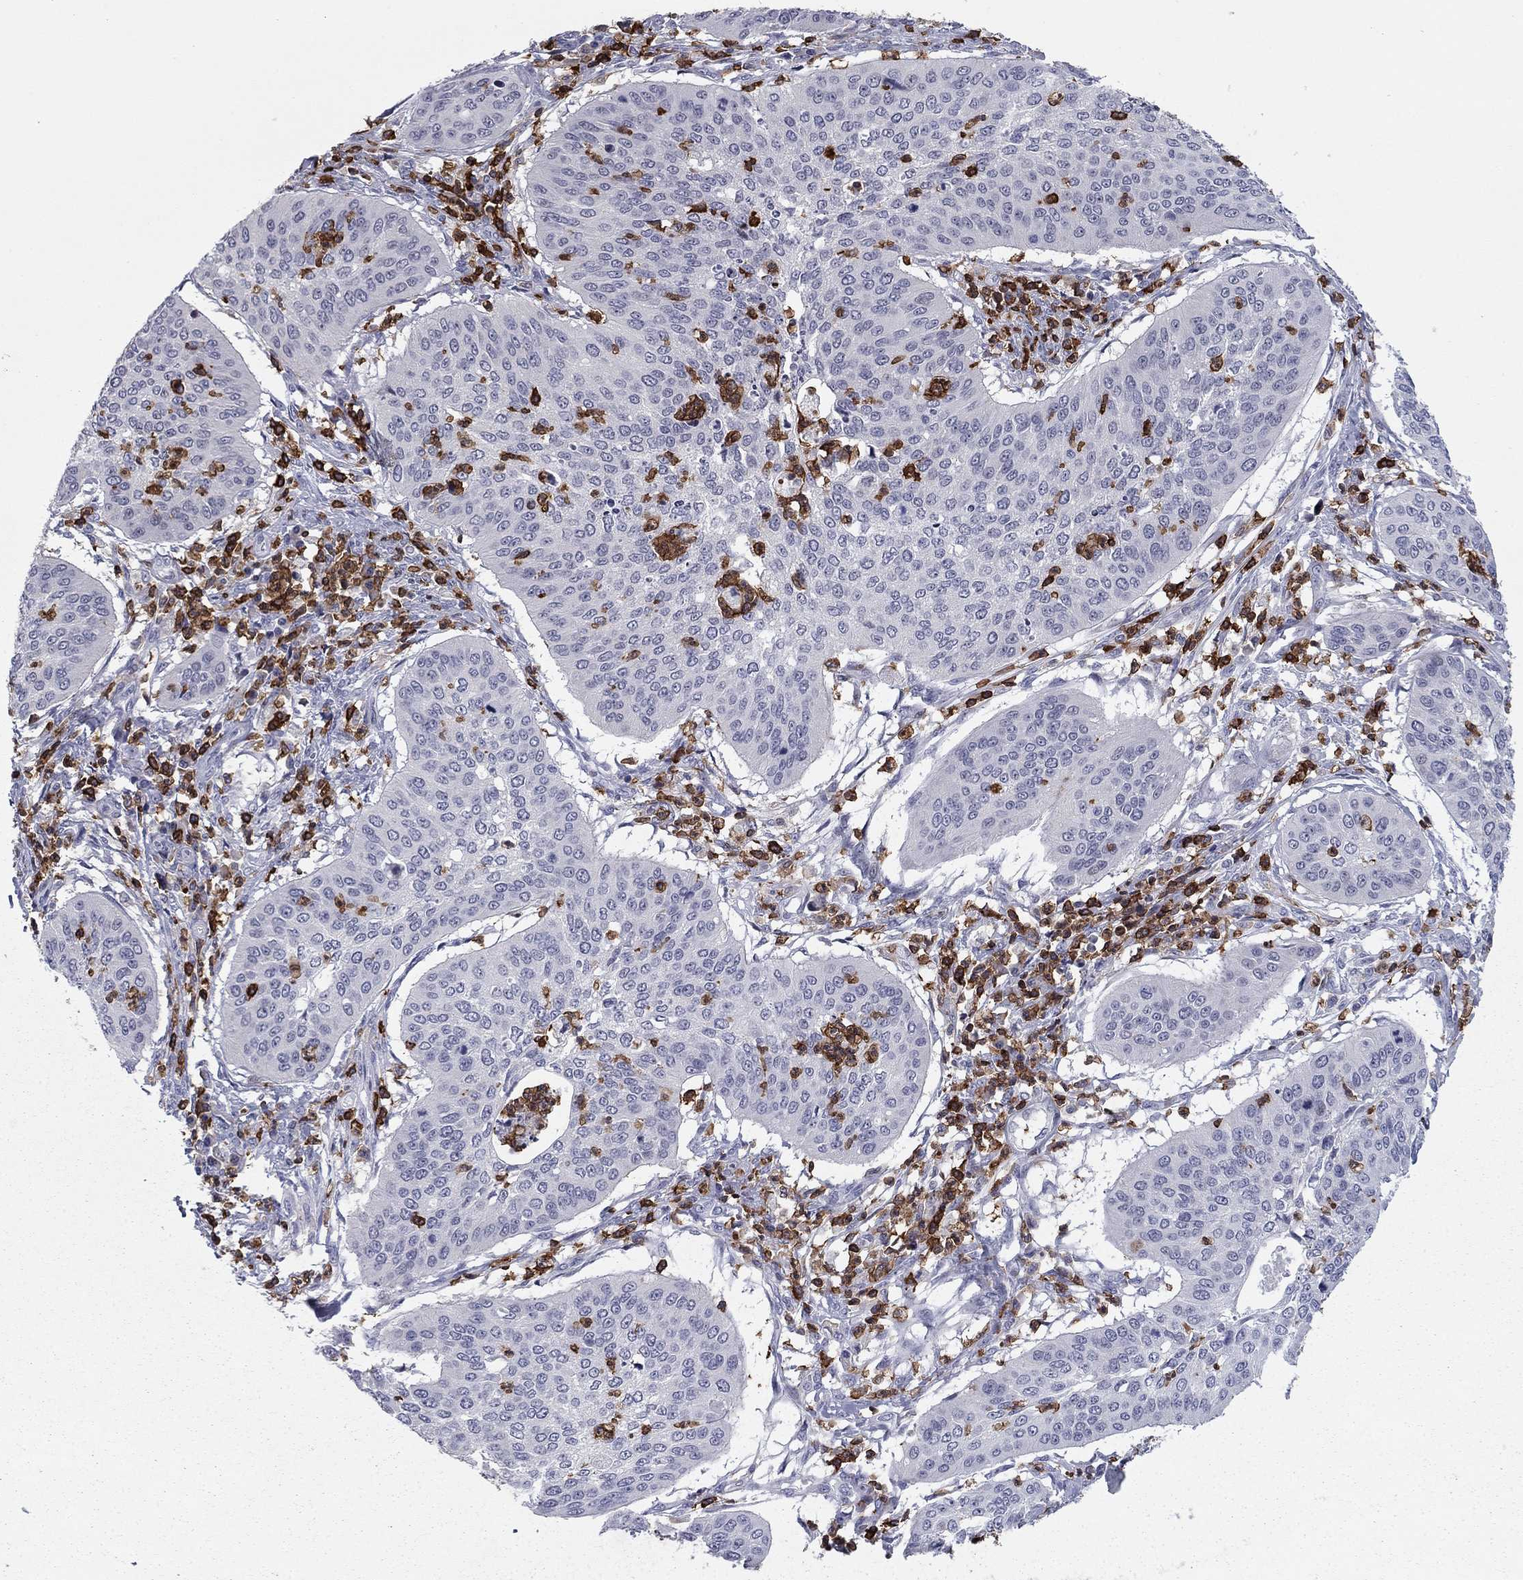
{"staining": {"intensity": "negative", "quantity": "none", "location": "none"}, "tissue": "cervical cancer", "cell_type": "Tumor cells", "image_type": "cancer", "snomed": [{"axis": "morphology", "description": "Normal tissue, NOS"}, {"axis": "morphology", "description": "Squamous cell carcinoma, NOS"}, {"axis": "topography", "description": "Cervix"}], "caption": "Micrograph shows no significant protein staining in tumor cells of cervical cancer (squamous cell carcinoma).", "gene": "ARHGAP27", "patient": {"sex": "female", "age": 39}}